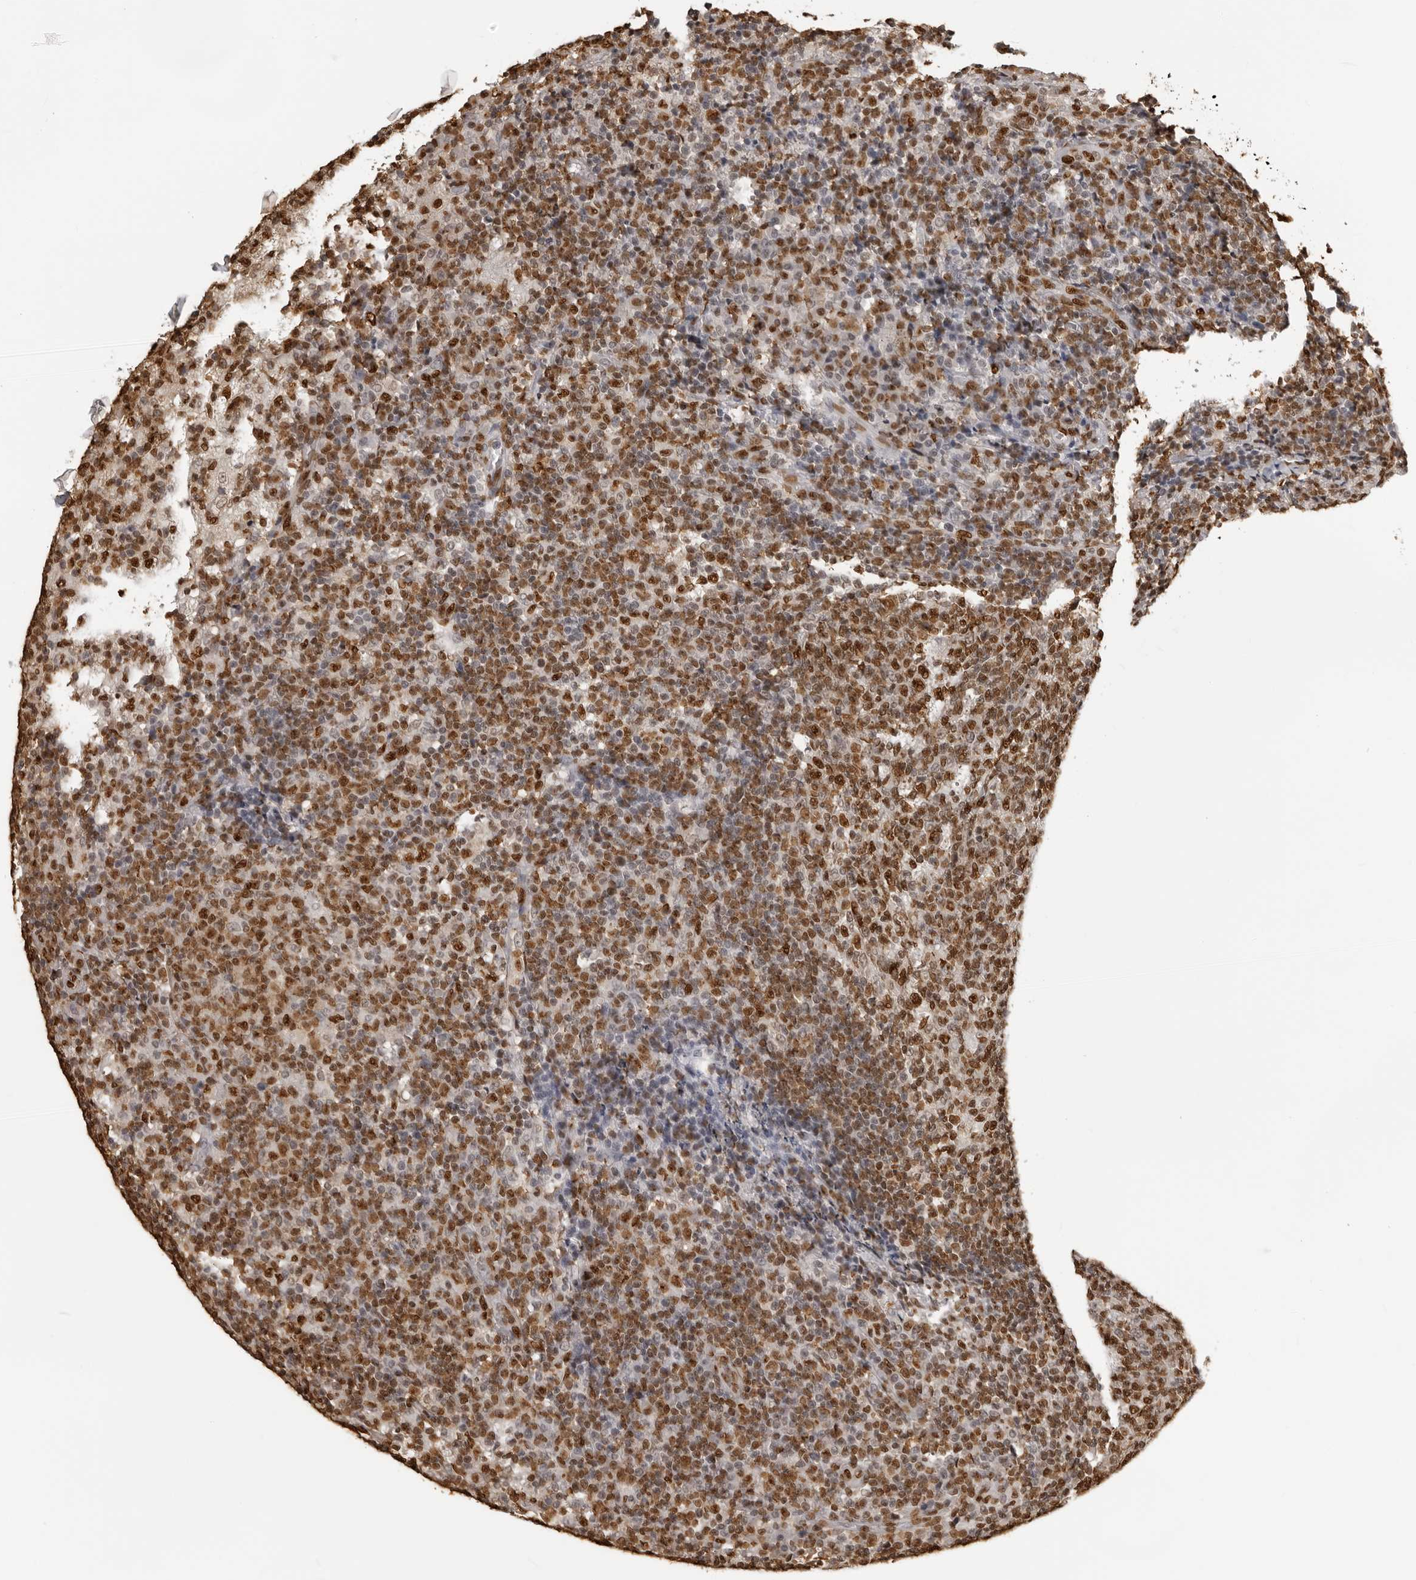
{"staining": {"intensity": "moderate", "quantity": ">75%", "location": "cytoplasmic/membranous,nuclear"}, "tissue": "lymph node", "cell_type": "Germinal center cells", "image_type": "normal", "snomed": [{"axis": "morphology", "description": "Normal tissue, NOS"}, {"axis": "morphology", "description": "Inflammation, NOS"}, {"axis": "topography", "description": "Lymph node"}], "caption": "Germinal center cells display medium levels of moderate cytoplasmic/membranous,nuclear positivity in about >75% of cells in benign lymph node. (DAB IHC, brown staining for protein, blue staining for nuclei).", "gene": "ZFP91", "patient": {"sex": "male", "age": 55}}